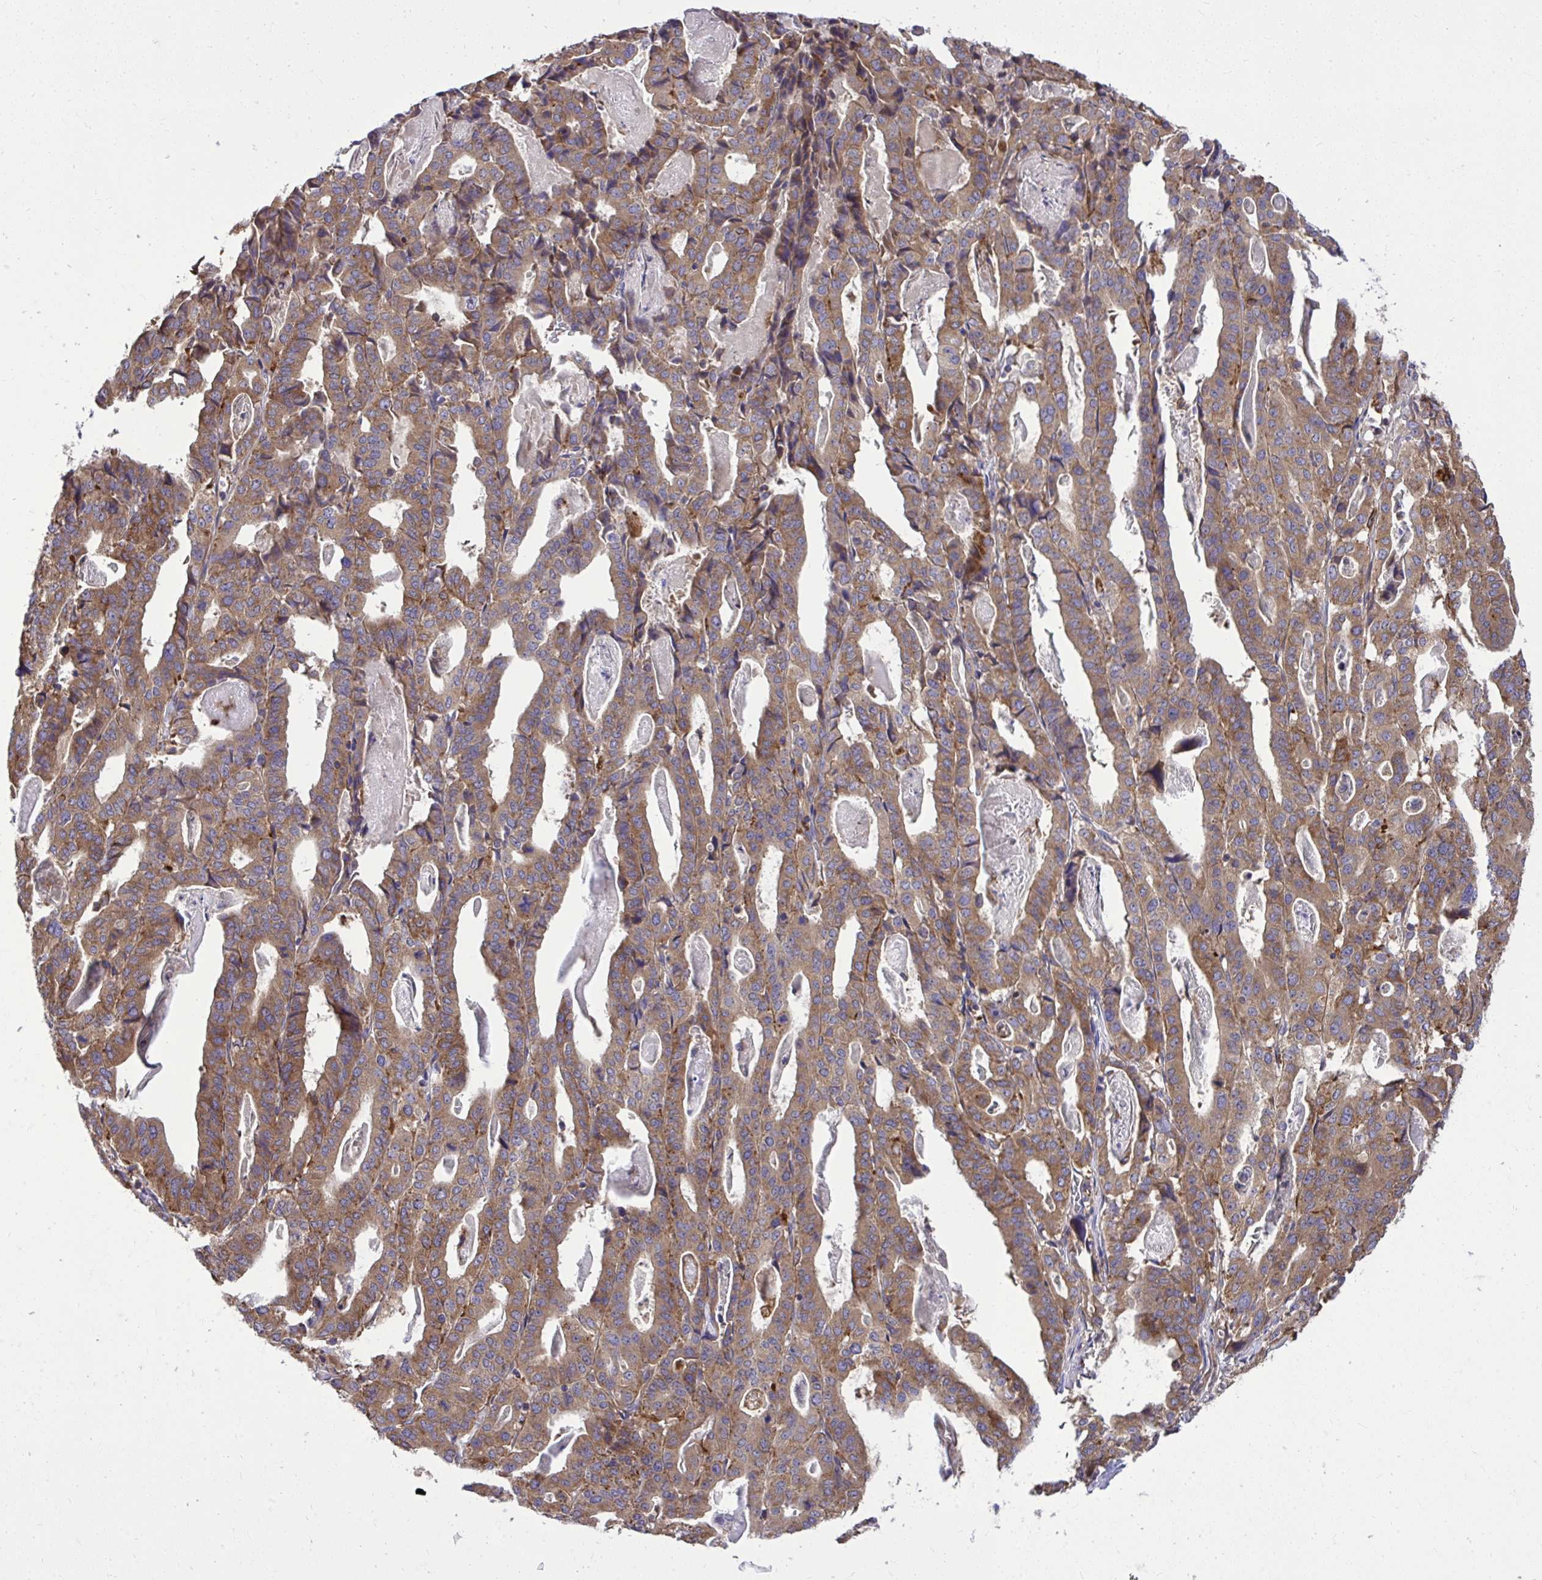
{"staining": {"intensity": "moderate", "quantity": ">75%", "location": "cytoplasmic/membranous"}, "tissue": "stomach cancer", "cell_type": "Tumor cells", "image_type": "cancer", "snomed": [{"axis": "morphology", "description": "Adenocarcinoma, NOS"}, {"axis": "topography", "description": "Stomach"}], "caption": "A brown stain highlights moderate cytoplasmic/membranous staining of a protein in human stomach adenocarcinoma tumor cells.", "gene": "PAIP2", "patient": {"sex": "male", "age": 48}}